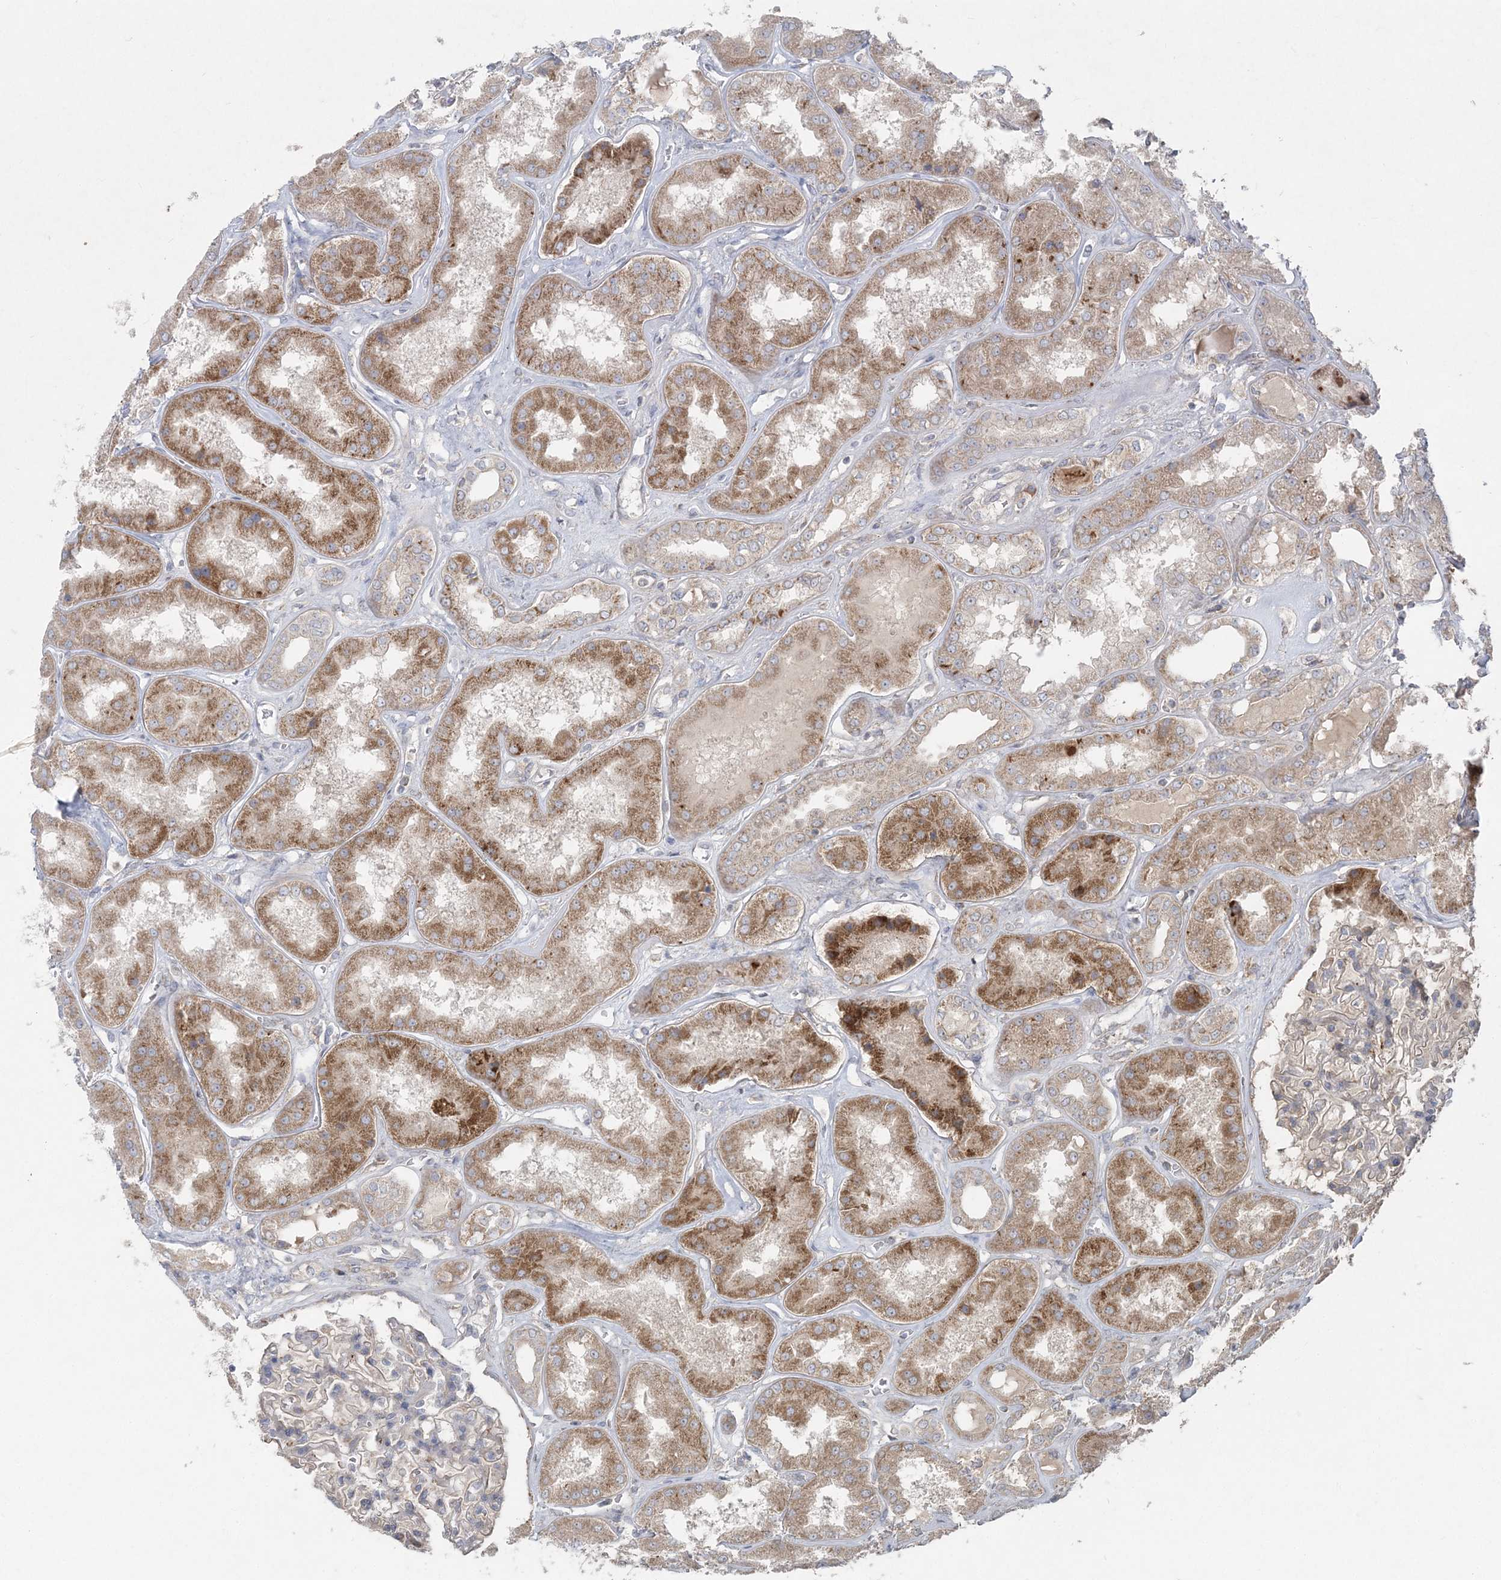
{"staining": {"intensity": "weak", "quantity": ">75%", "location": "cytoplasmic/membranous"}, "tissue": "kidney", "cell_type": "Cells in glomeruli", "image_type": "normal", "snomed": [{"axis": "morphology", "description": "Normal tissue, NOS"}, {"axis": "topography", "description": "Kidney"}], "caption": "Immunohistochemical staining of benign kidney reveals low levels of weak cytoplasmic/membranous positivity in about >75% of cells in glomeruli. The staining is performed using DAB brown chromogen to label protein expression. The nuclei are counter-stained blue using hematoxylin.", "gene": "LRPPRC", "patient": {"sex": "female", "age": 56}}